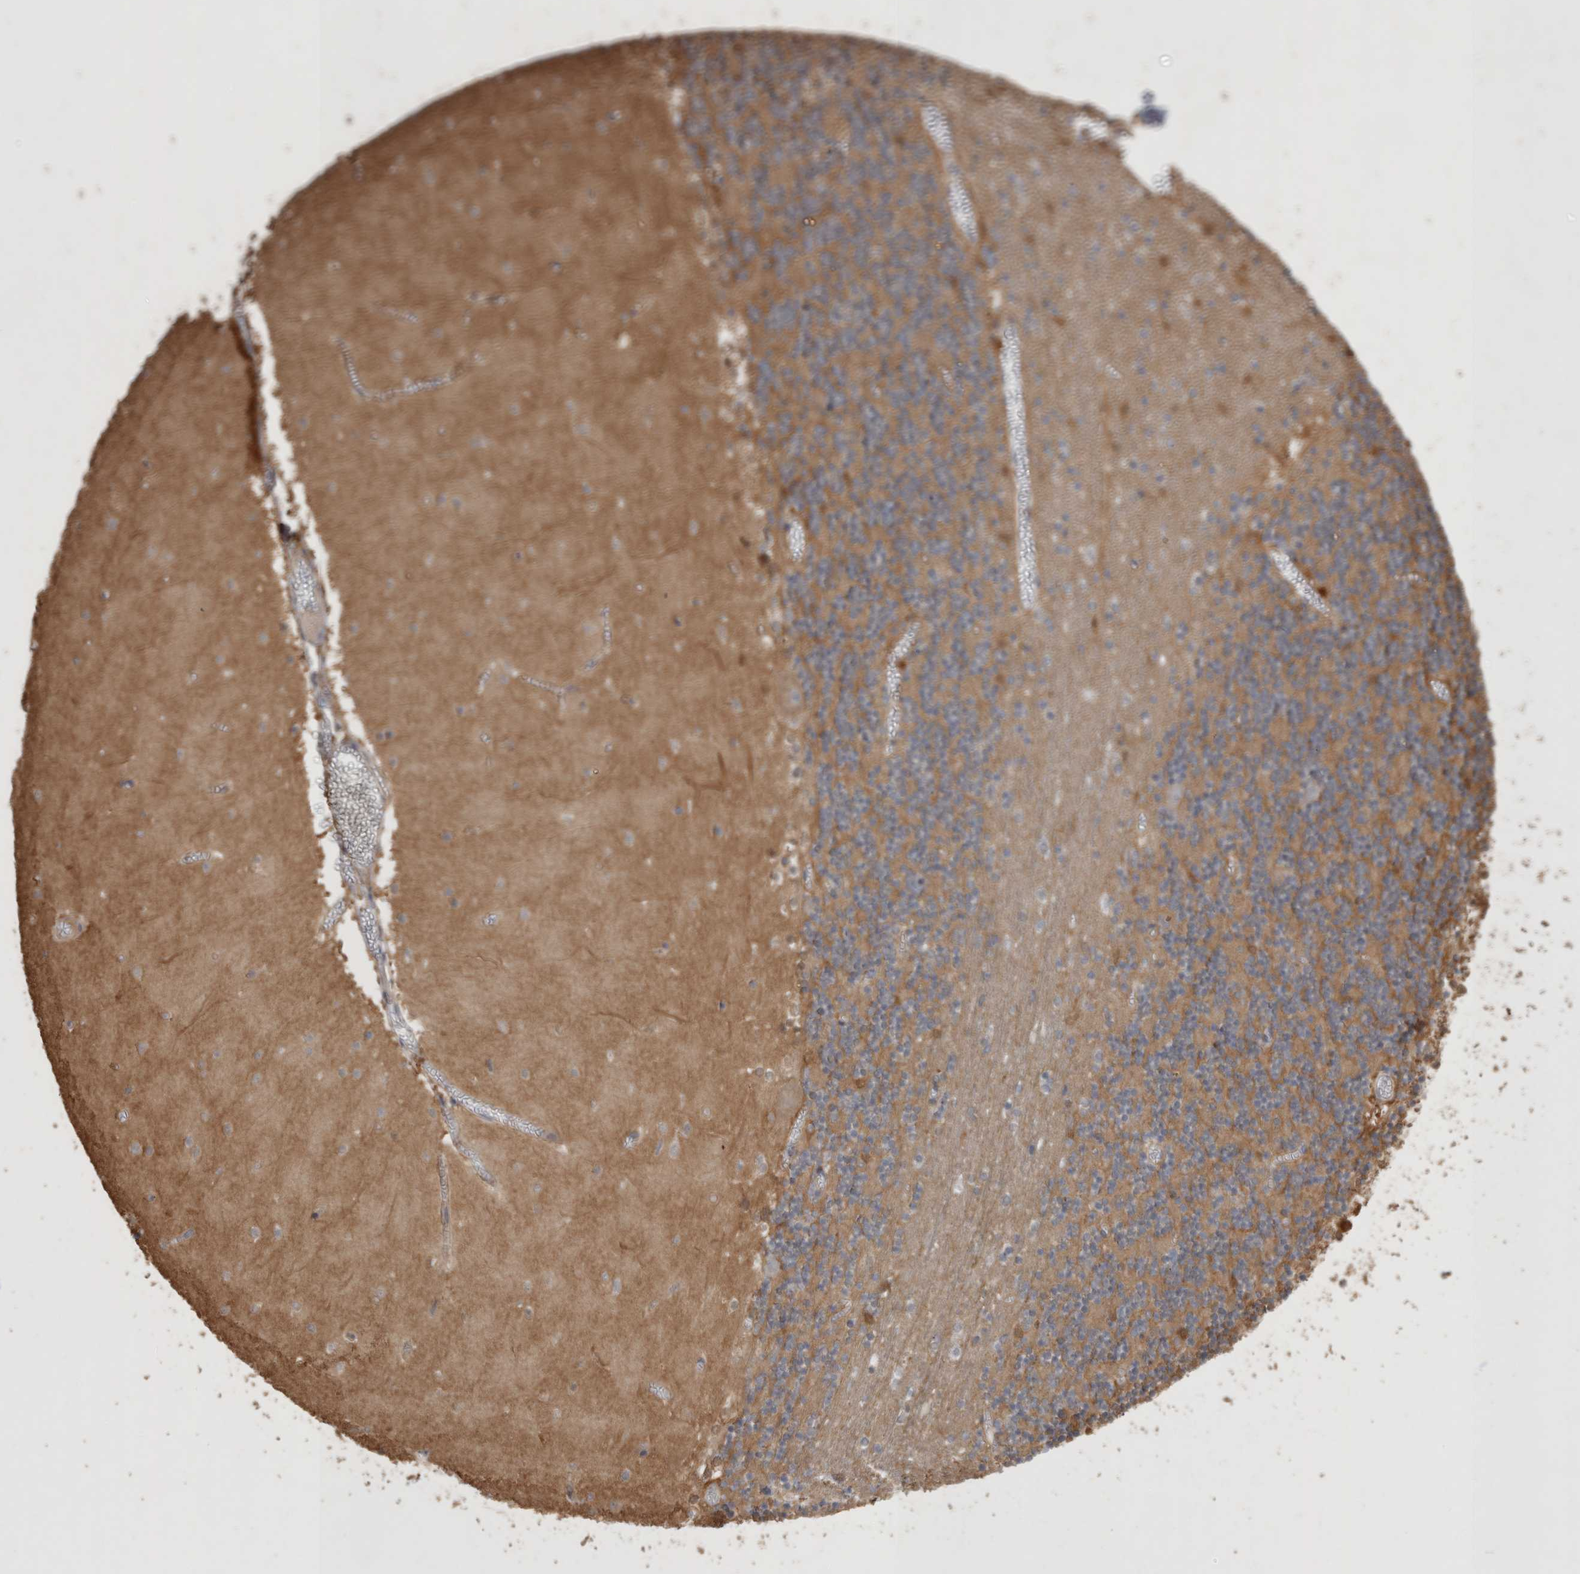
{"staining": {"intensity": "moderate", "quantity": ">75%", "location": "cytoplasmic/membranous"}, "tissue": "cerebellum", "cell_type": "Cells in granular layer", "image_type": "normal", "snomed": [{"axis": "morphology", "description": "Normal tissue, NOS"}, {"axis": "topography", "description": "Cerebellum"}], "caption": "Brown immunohistochemical staining in normal human cerebellum demonstrates moderate cytoplasmic/membranous expression in approximately >75% of cells in granular layer. (IHC, brightfield microscopy, high magnification).", "gene": "RHPN1", "patient": {"sex": "female", "age": 28}}